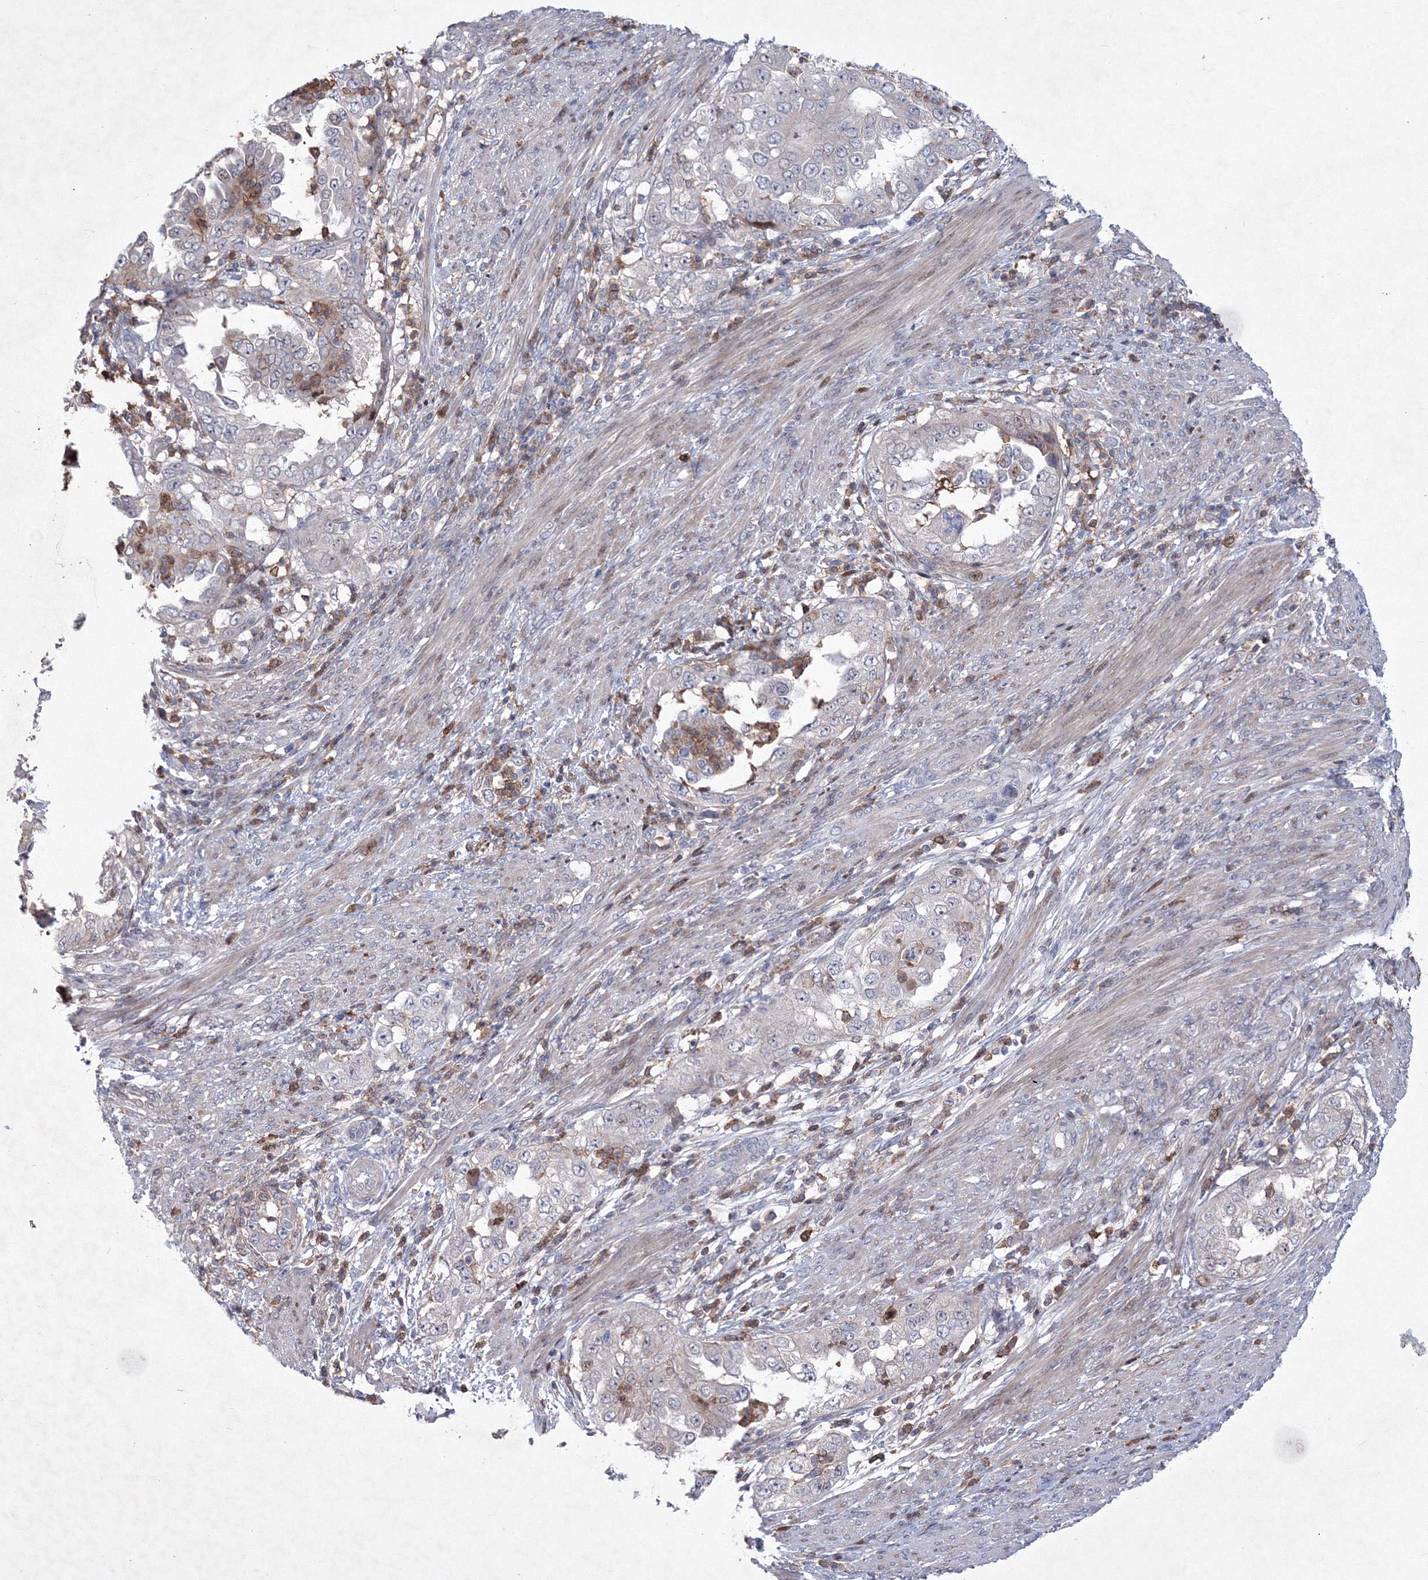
{"staining": {"intensity": "negative", "quantity": "none", "location": "none"}, "tissue": "endometrial cancer", "cell_type": "Tumor cells", "image_type": "cancer", "snomed": [{"axis": "morphology", "description": "Adenocarcinoma, NOS"}, {"axis": "topography", "description": "Endometrium"}], "caption": "This is an IHC image of endometrial cancer. There is no expression in tumor cells.", "gene": "RNPEPL1", "patient": {"sex": "female", "age": 85}}